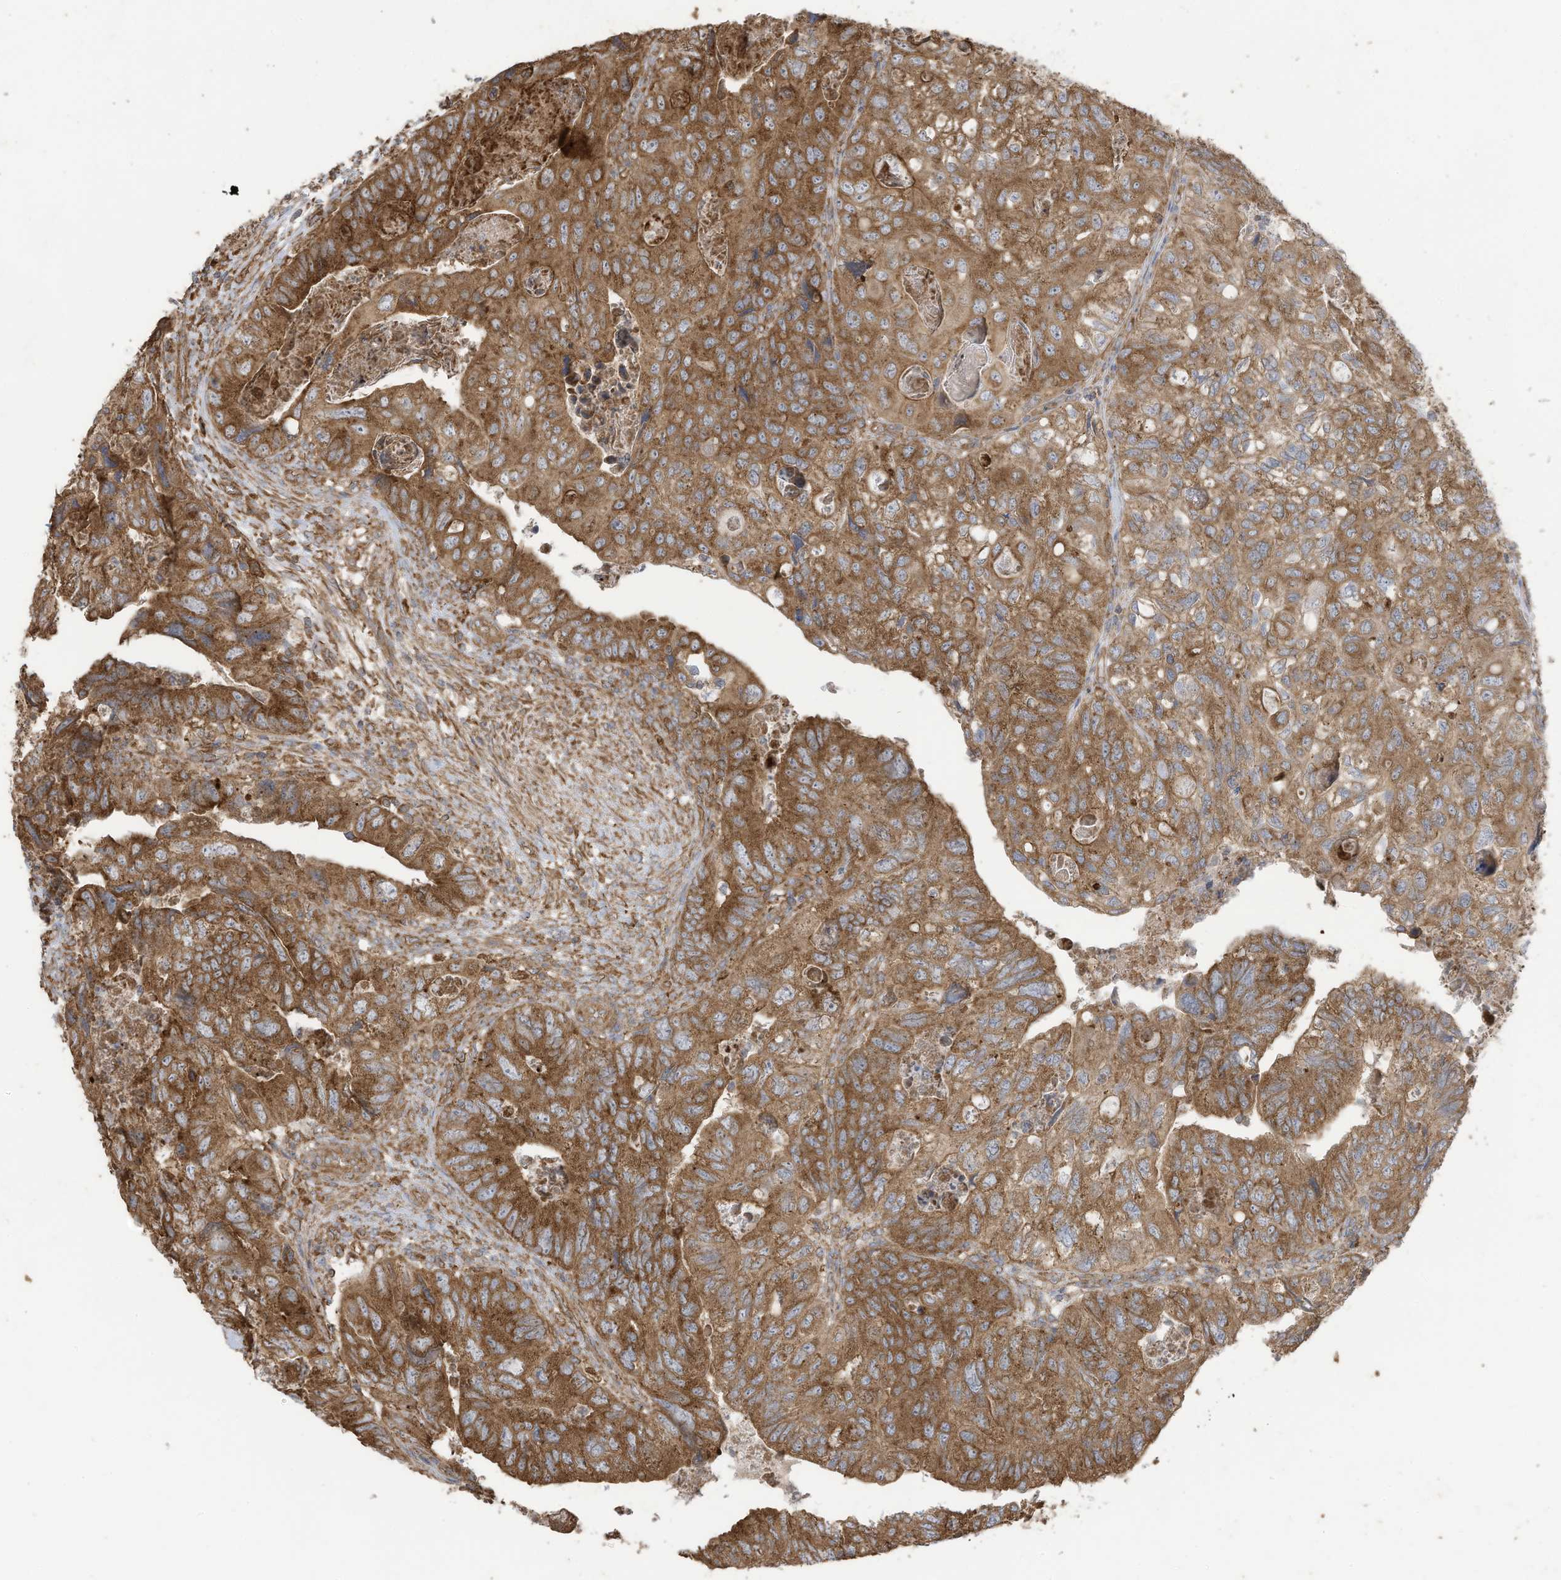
{"staining": {"intensity": "moderate", "quantity": ">75%", "location": "cytoplasmic/membranous"}, "tissue": "colorectal cancer", "cell_type": "Tumor cells", "image_type": "cancer", "snomed": [{"axis": "morphology", "description": "Adenocarcinoma, NOS"}, {"axis": "topography", "description": "Rectum"}], "caption": "Immunohistochemical staining of human colorectal adenocarcinoma shows moderate cytoplasmic/membranous protein expression in approximately >75% of tumor cells. (IHC, brightfield microscopy, high magnification).", "gene": "CGAS", "patient": {"sex": "male", "age": 63}}